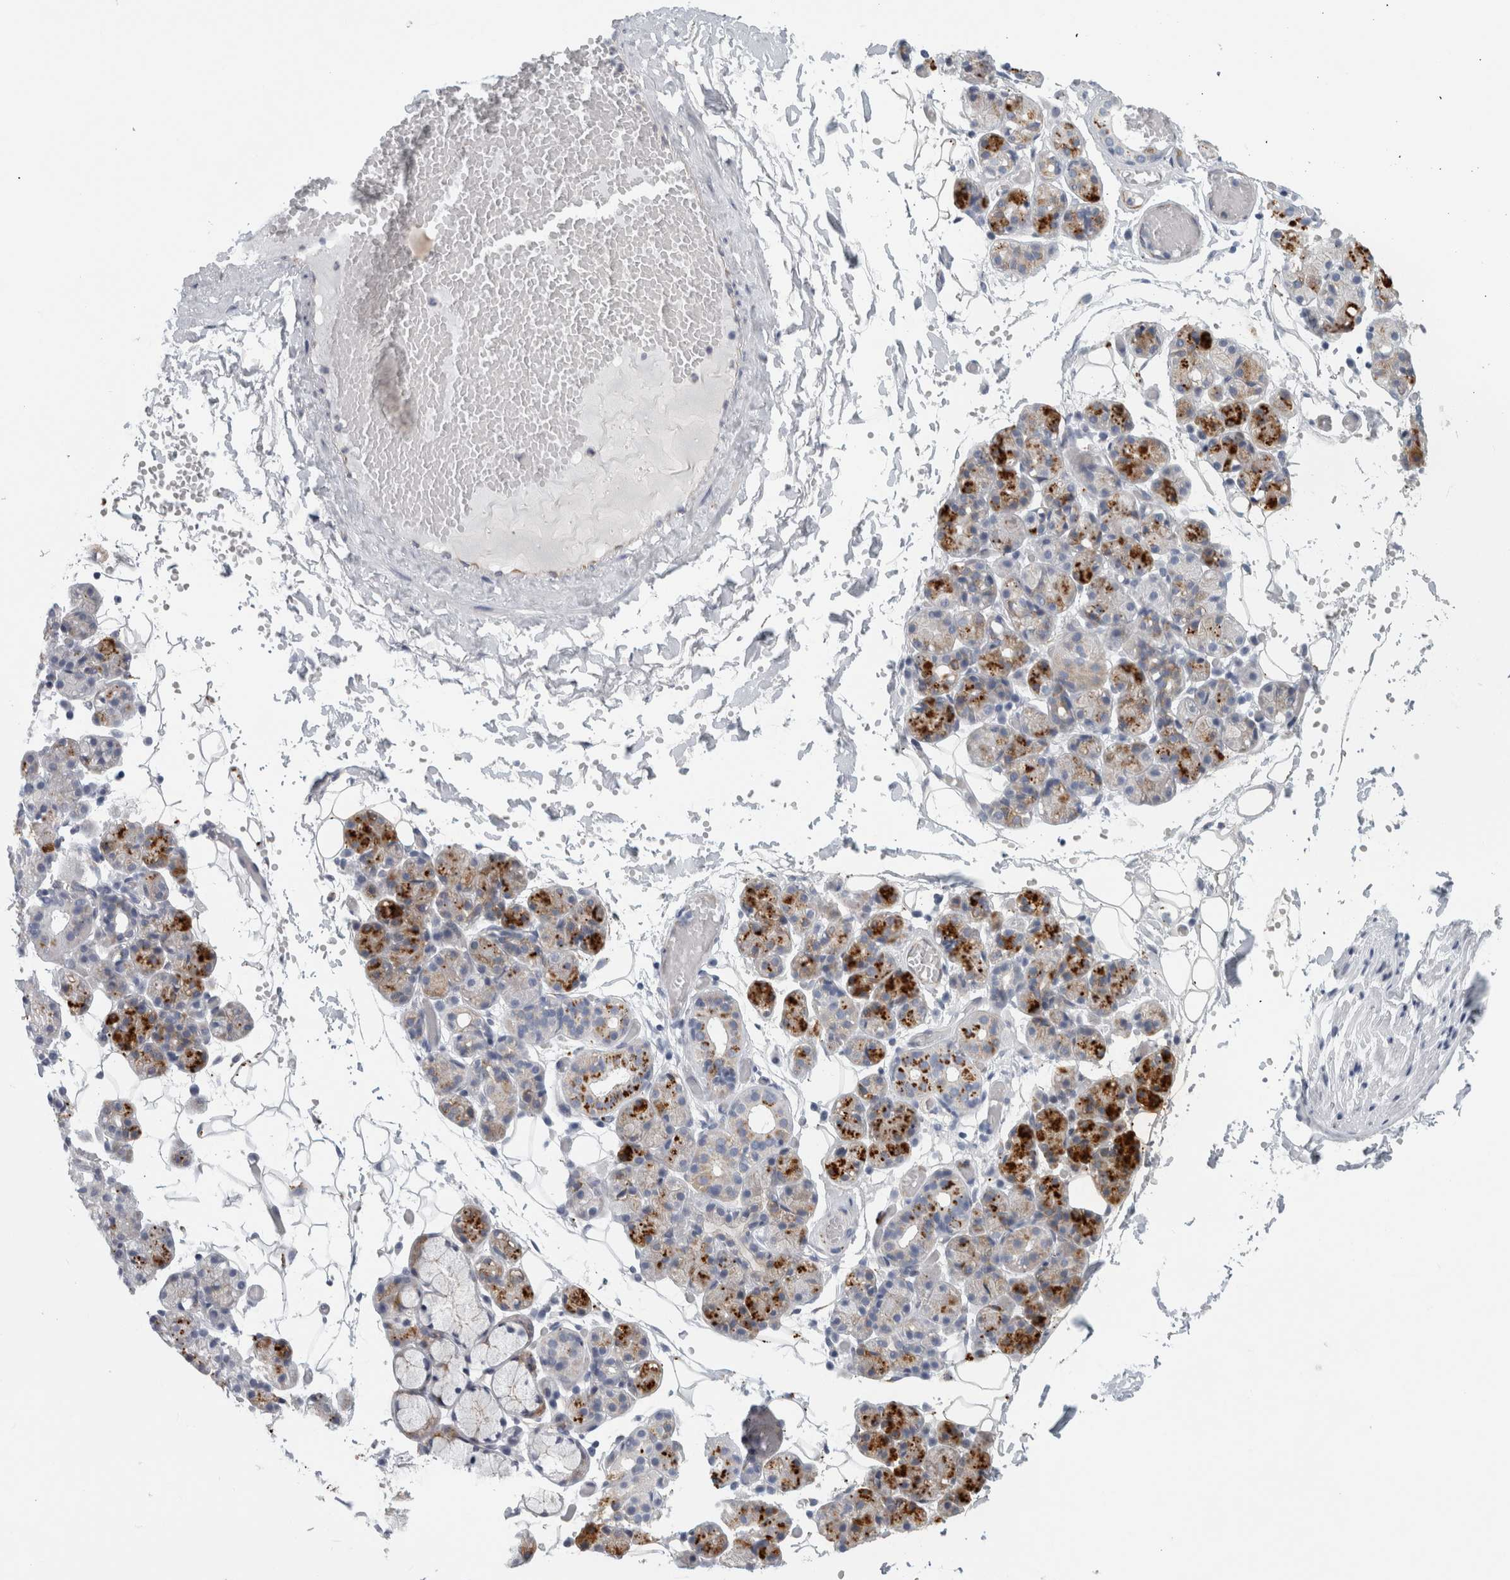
{"staining": {"intensity": "strong", "quantity": "<25%", "location": "cytoplasmic/membranous"}, "tissue": "salivary gland", "cell_type": "Glandular cells", "image_type": "normal", "snomed": [{"axis": "morphology", "description": "Normal tissue, NOS"}, {"axis": "topography", "description": "Salivary gland"}], "caption": "Immunohistochemistry (DAB) staining of benign salivary gland exhibits strong cytoplasmic/membranous protein positivity in approximately <25% of glandular cells. (Brightfield microscopy of DAB IHC at high magnification).", "gene": "B3GNT3", "patient": {"sex": "male", "age": 63}}